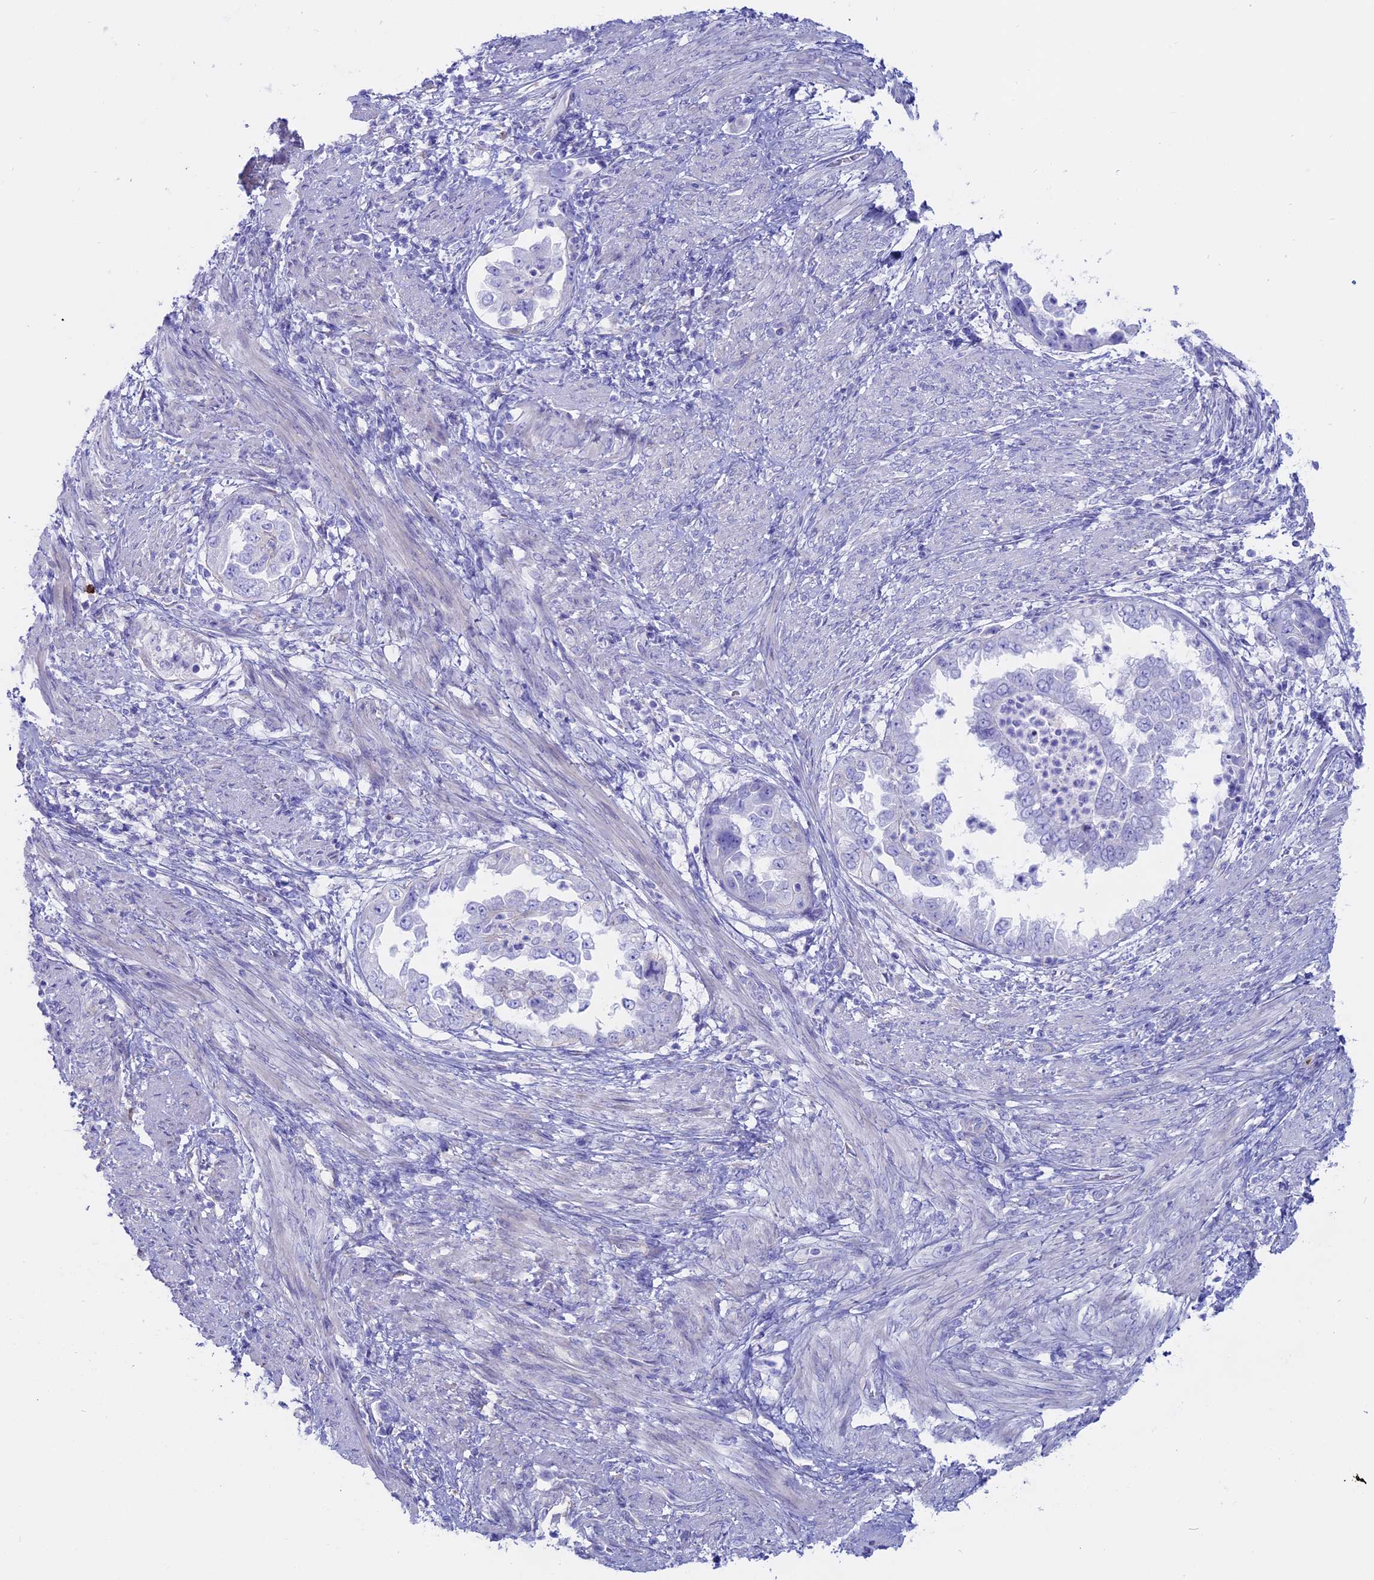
{"staining": {"intensity": "negative", "quantity": "none", "location": "none"}, "tissue": "endometrial cancer", "cell_type": "Tumor cells", "image_type": "cancer", "snomed": [{"axis": "morphology", "description": "Adenocarcinoma, NOS"}, {"axis": "topography", "description": "Endometrium"}], "caption": "Immunohistochemistry histopathology image of endometrial cancer (adenocarcinoma) stained for a protein (brown), which reveals no staining in tumor cells.", "gene": "OR2AE1", "patient": {"sex": "female", "age": 85}}